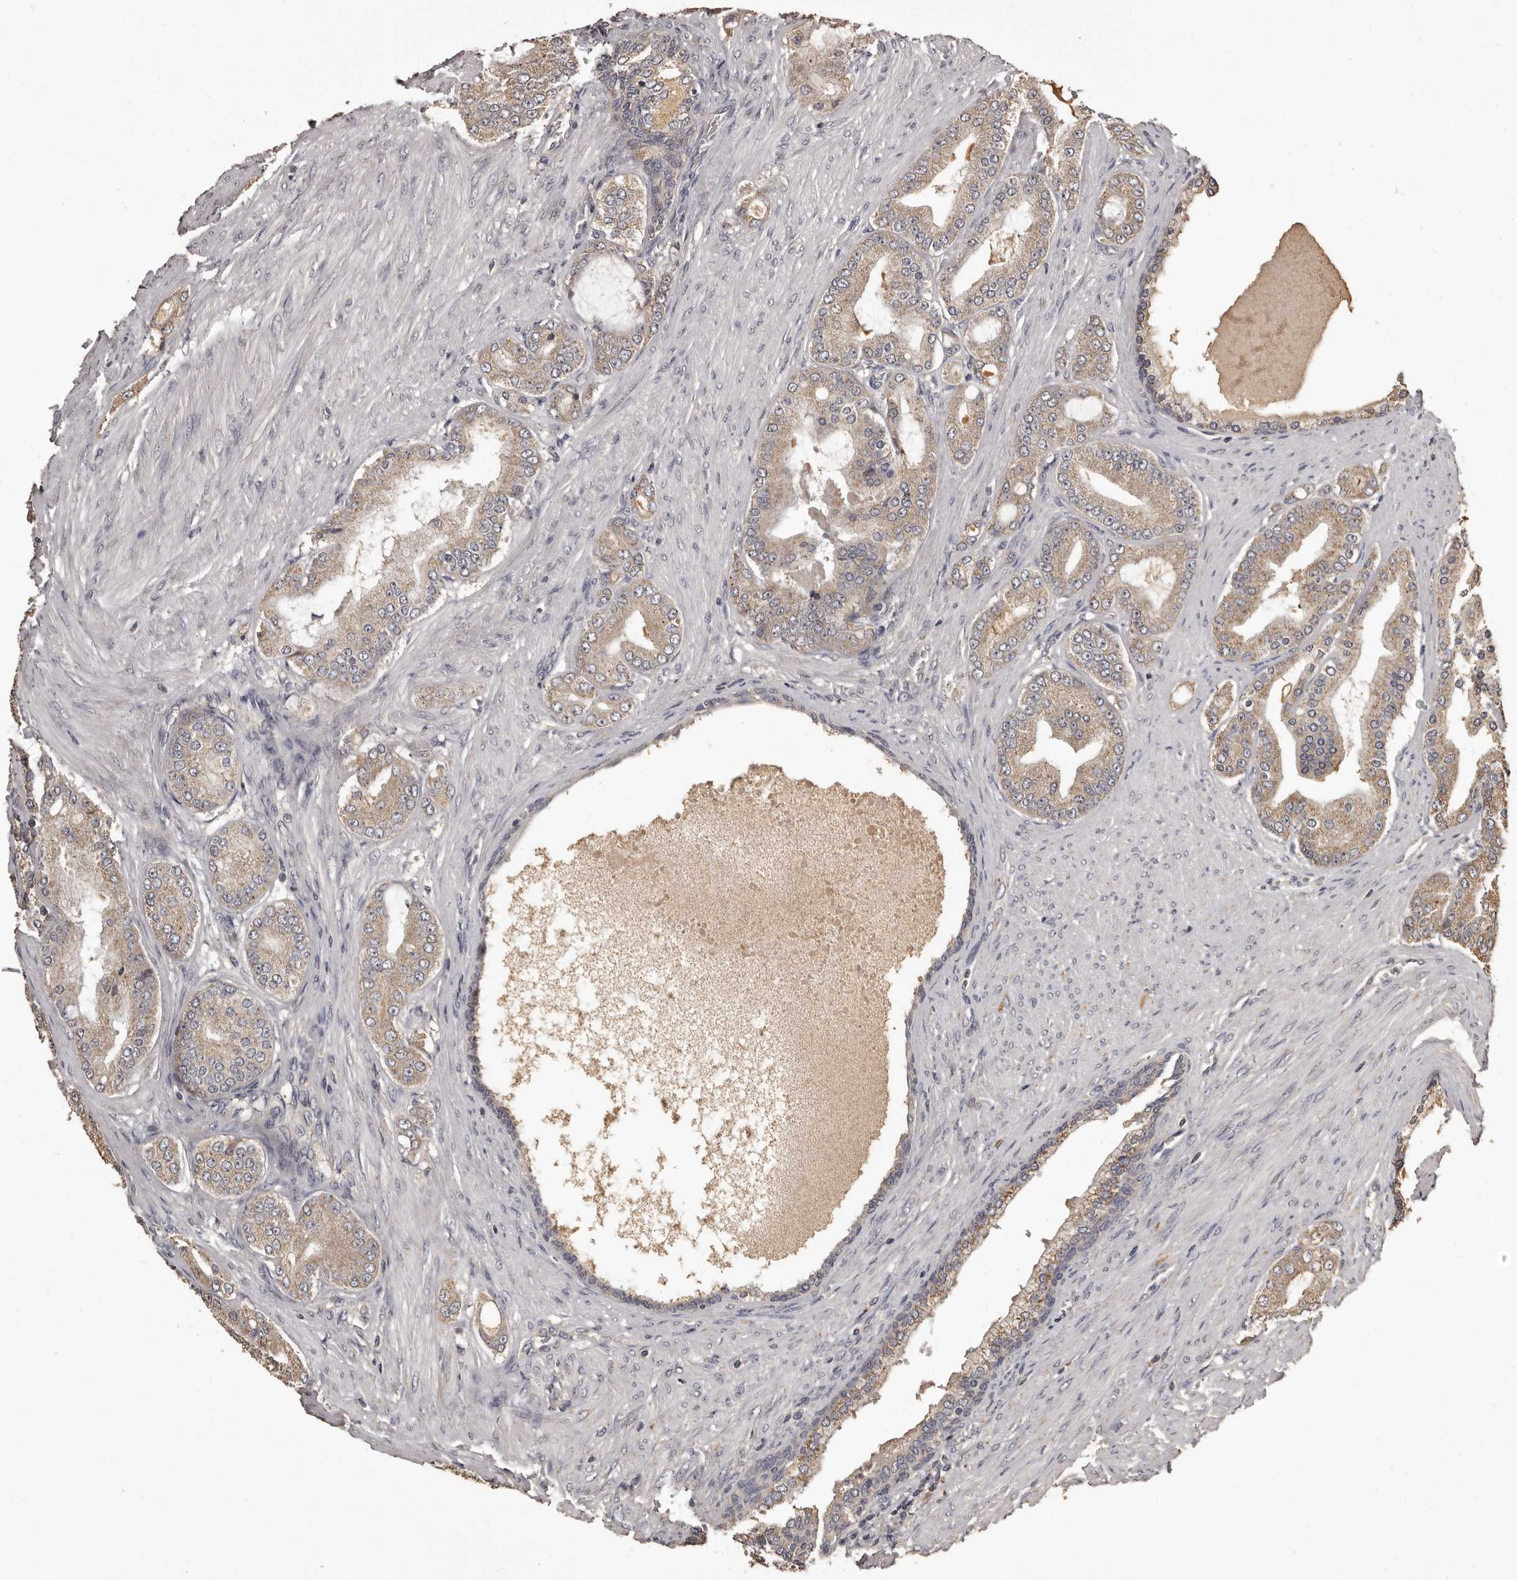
{"staining": {"intensity": "weak", "quantity": ">75%", "location": "cytoplasmic/membranous"}, "tissue": "prostate cancer", "cell_type": "Tumor cells", "image_type": "cancer", "snomed": [{"axis": "morphology", "description": "Adenocarcinoma, High grade"}, {"axis": "topography", "description": "Prostate"}], "caption": "A brown stain highlights weak cytoplasmic/membranous positivity of a protein in prostate cancer tumor cells.", "gene": "MGAT5", "patient": {"sex": "male", "age": 60}}